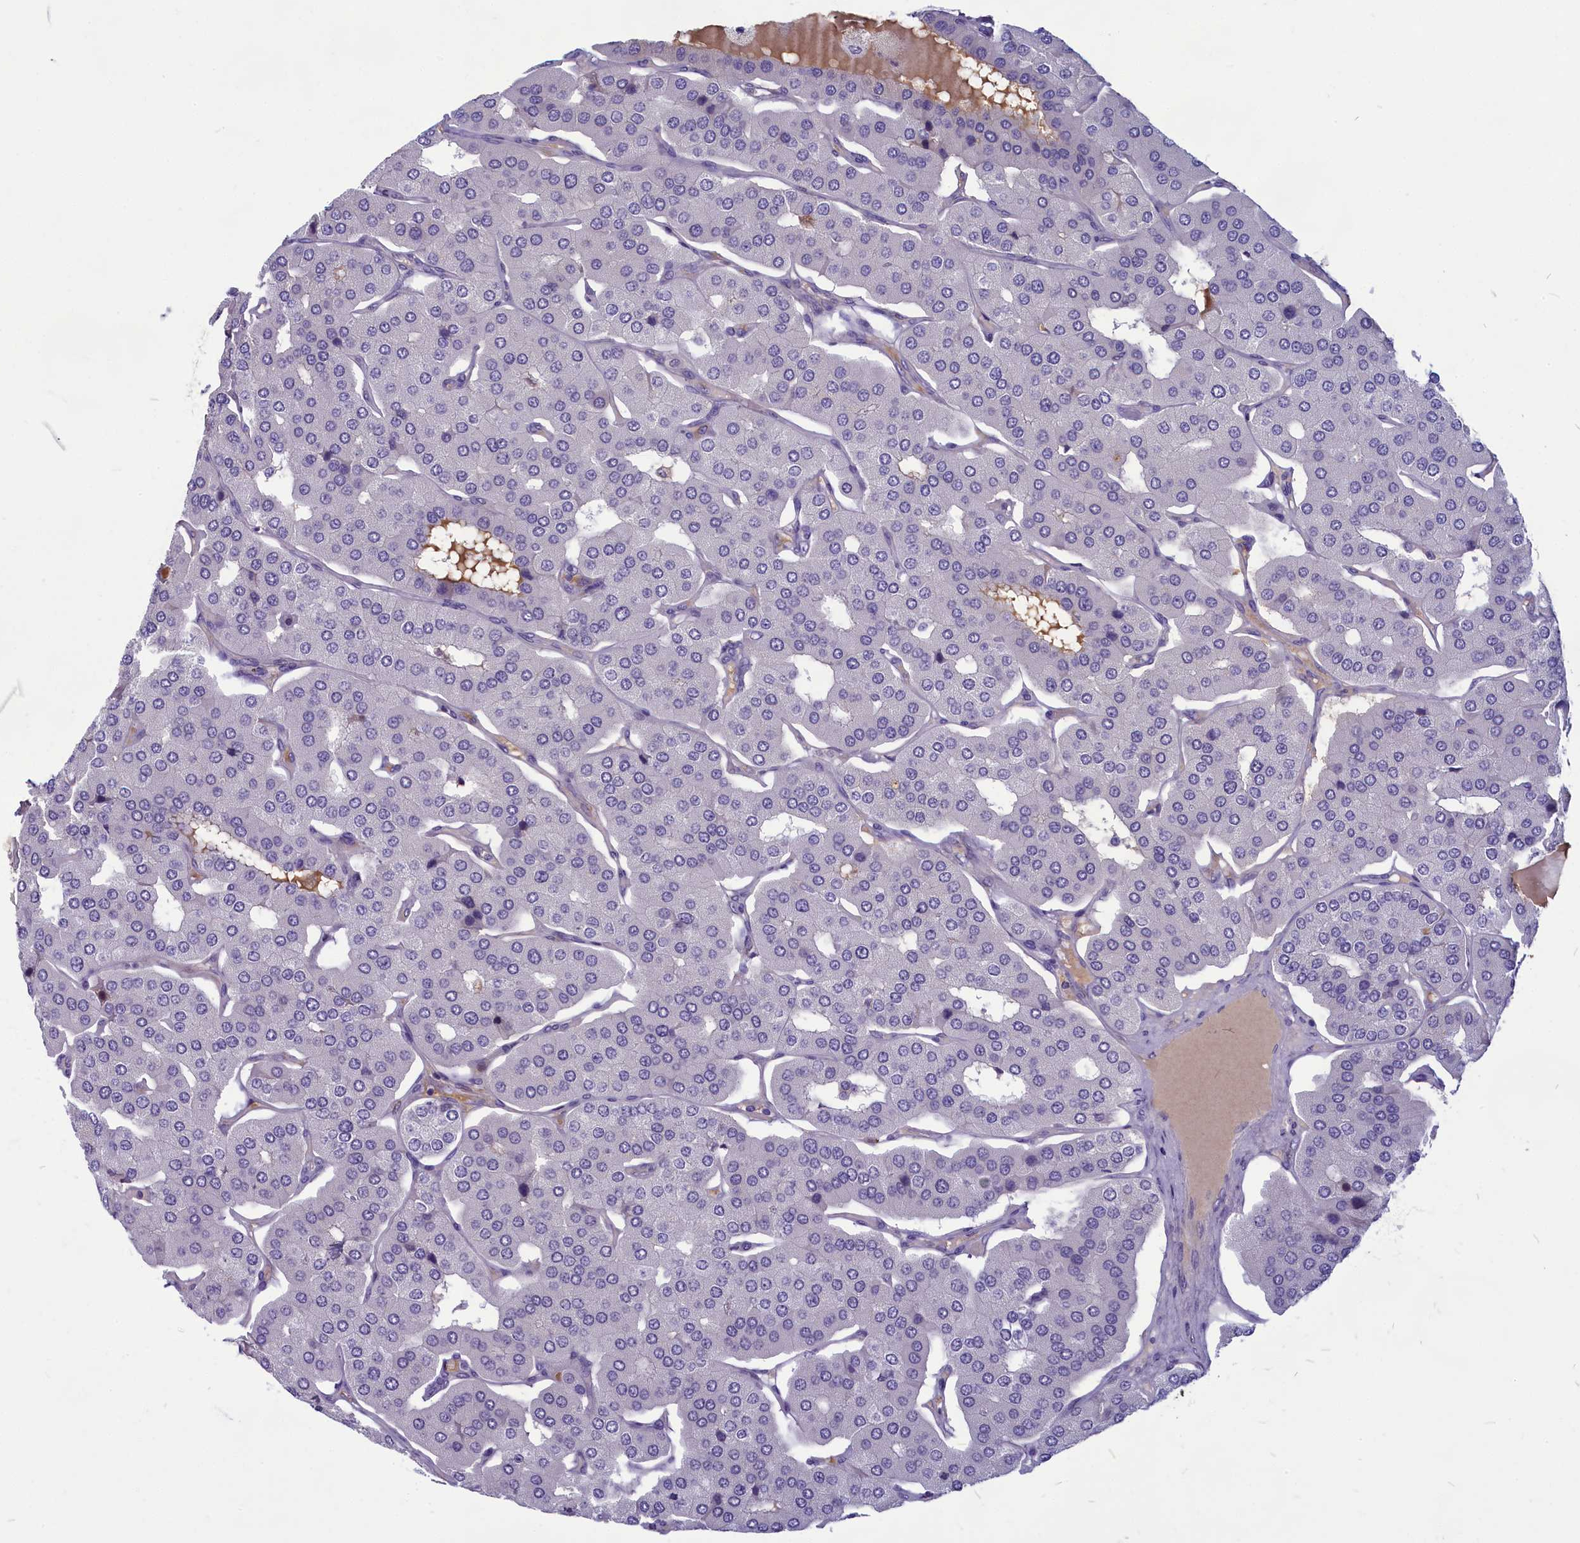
{"staining": {"intensity": "negative", "quantity": "none", "location": "none"}, "tissue": "parathyroid gland", "cell_type": "Glandular cells", "image_type": "normal", "snomed": [{"axis": "morphology", "description": "Normal tissue, NOS"}, {"axis": "morphology", "description": "Adenoma, NOS"}, {"axis": "topography", "description": "Parathyroid gland"}], "caption": "DAB (3,3'-diaminobenzidine) immunohistochemical staining of benign human parathyroid gland shows no significant positivity in glandular cells.", "gene": "SV2C", "patient": {"sex": "female", "age": 86}}